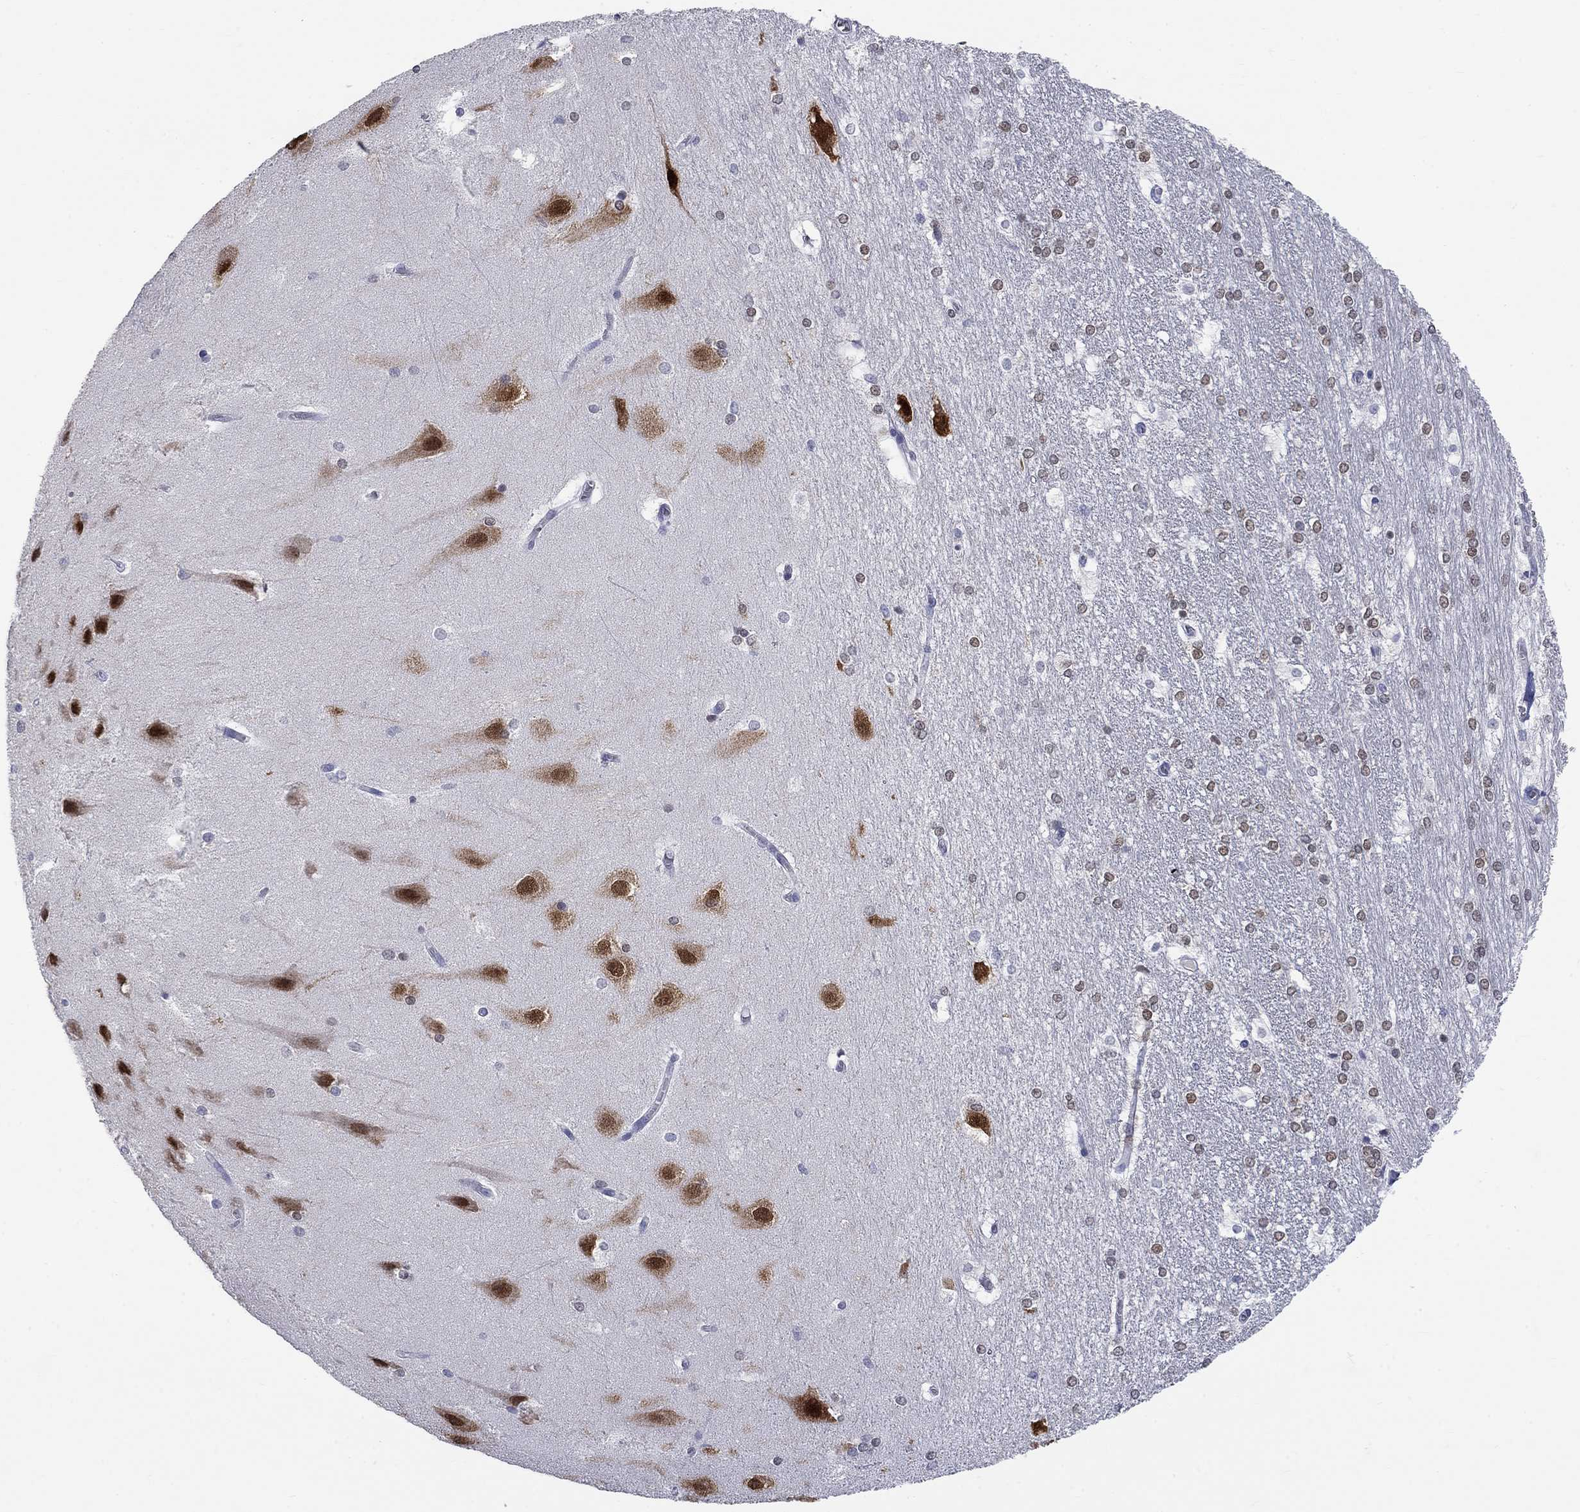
{"staining": {"intensity": "moderate", "quantity": "<25%", "location": "nuclear"}, "tissue": "hippocampus", "cell_type": "Glial cells", "image_type": "normal", "snomed": [{"axis": "morphology", "description": "Normal tissue, NOS"}, {"axis": "topography", "description": "Cerebral cortex"}, {"axis": "topography", "description": "Hippocampus"}], "caption": "A brown stain shows moderate nuclear positivity of a protein in glial cells of unremarkable hippocampus.", "gene": "ELAVL4", "patient": {"sex": "female", "age": 19}}